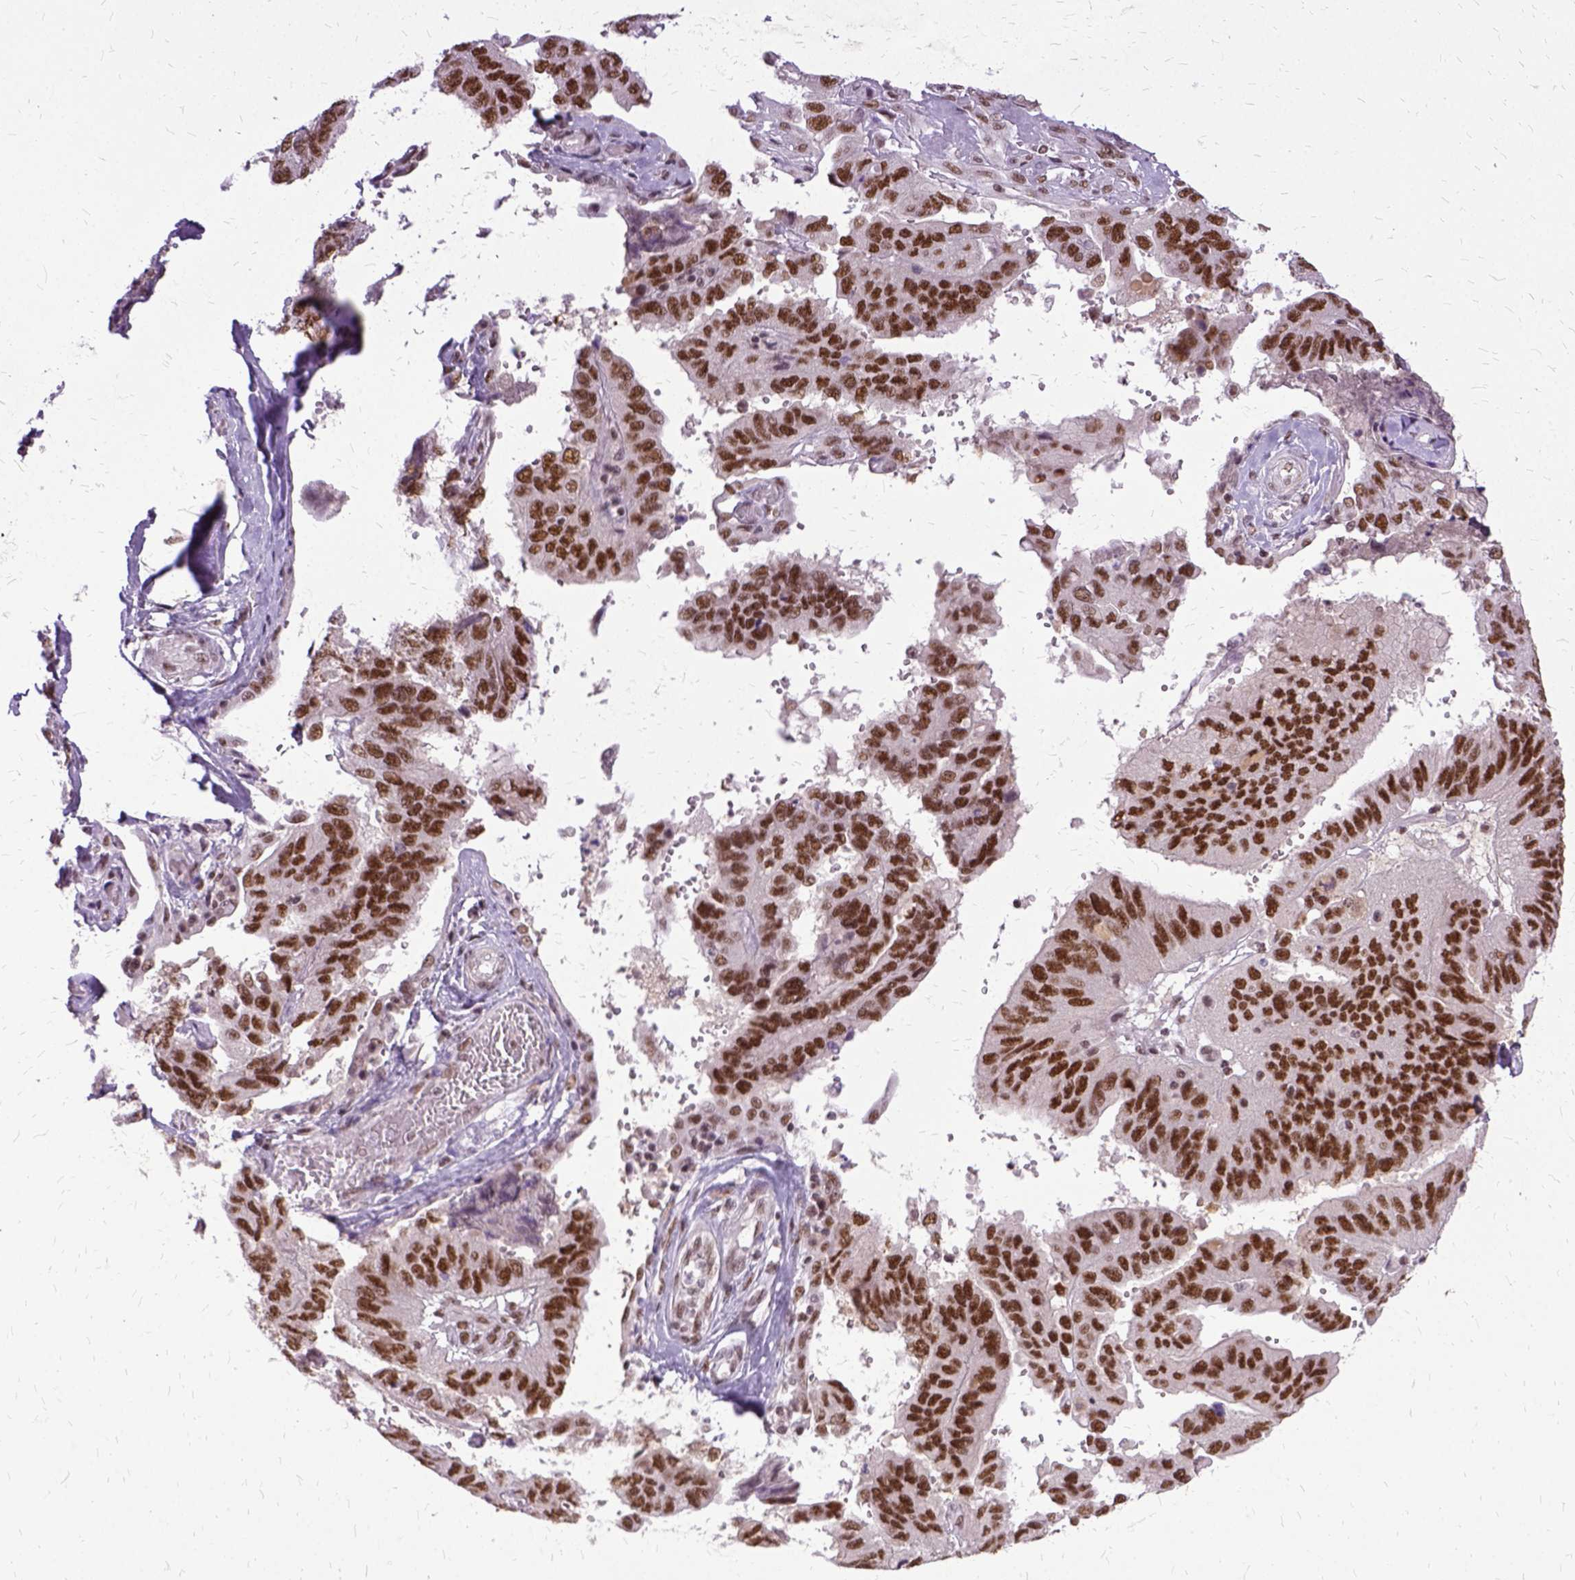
{"staining": {"intensity": "strong", "quantity": ">75%", "location": "nuclear"}, "tissue": "ovarian cancer", "cell_type": "Tumor cells", "image_type": "cancer", "snomed": [{"axis": "morphology", "description": "Cystadenocarcinoma, serous, NOS"}, {"axis": "topography", "description": "Ovary"}], "caption": "Immunohistochemistry (IHC) of ovarian serous cystadenocarcinoma reveals high levels of strong nuclear staining in about >75% of tumor cells.", "gene": "SETD1A", "patient": {"sex": "female", "age": 79}}